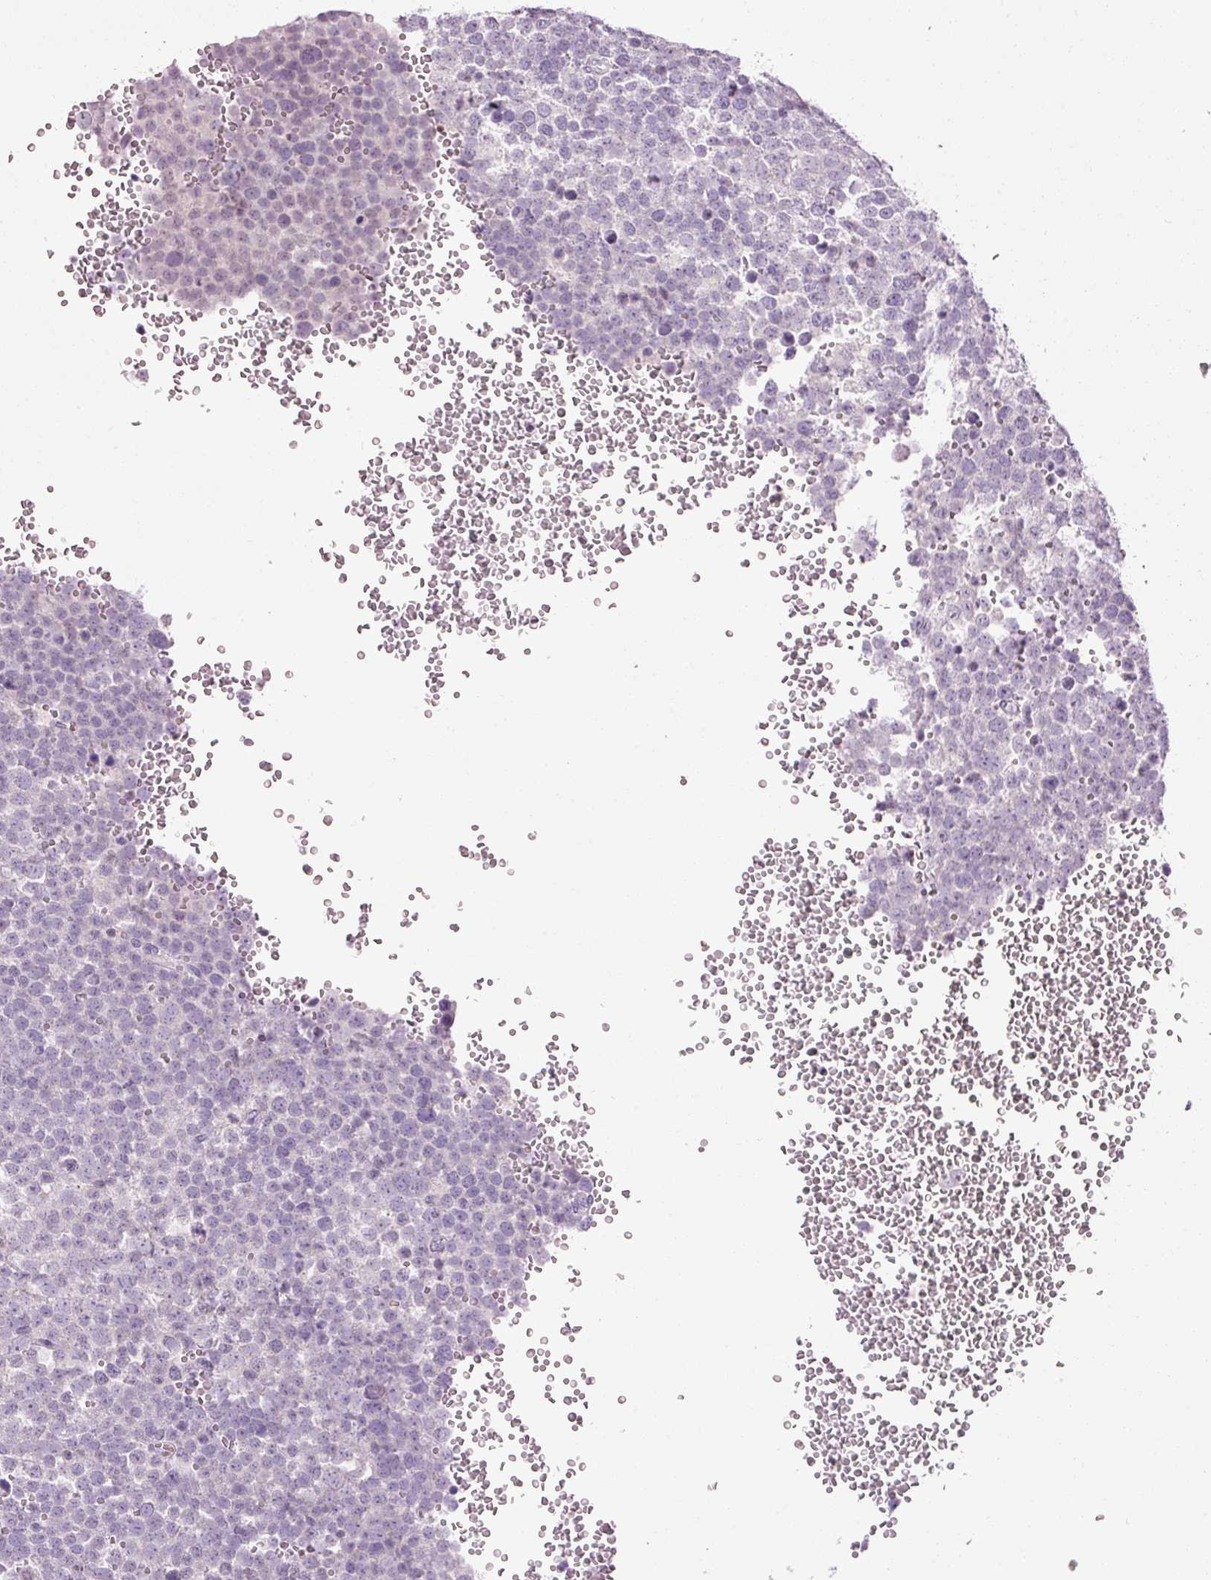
{"staining": {"intensity": "negative", "quantity": "none", "location": "none"}, "tissue": "testis cancer", "cell_type": "Tumor cells", "image_type": "cancer", "snomed": [{"axis": "morphology", "description": "Seminoma, NOS"}, {"axis": "topography", "description": "Testis"}], "caption": "DAB (3,3'-diaminobenzidine) immunohistochemical staining of testis cancer (seminoma) demonstrates no significant expression in tumor cells.", "gene": "ANKRD20A1", "patient": {"sex": "male", "age": 71}}